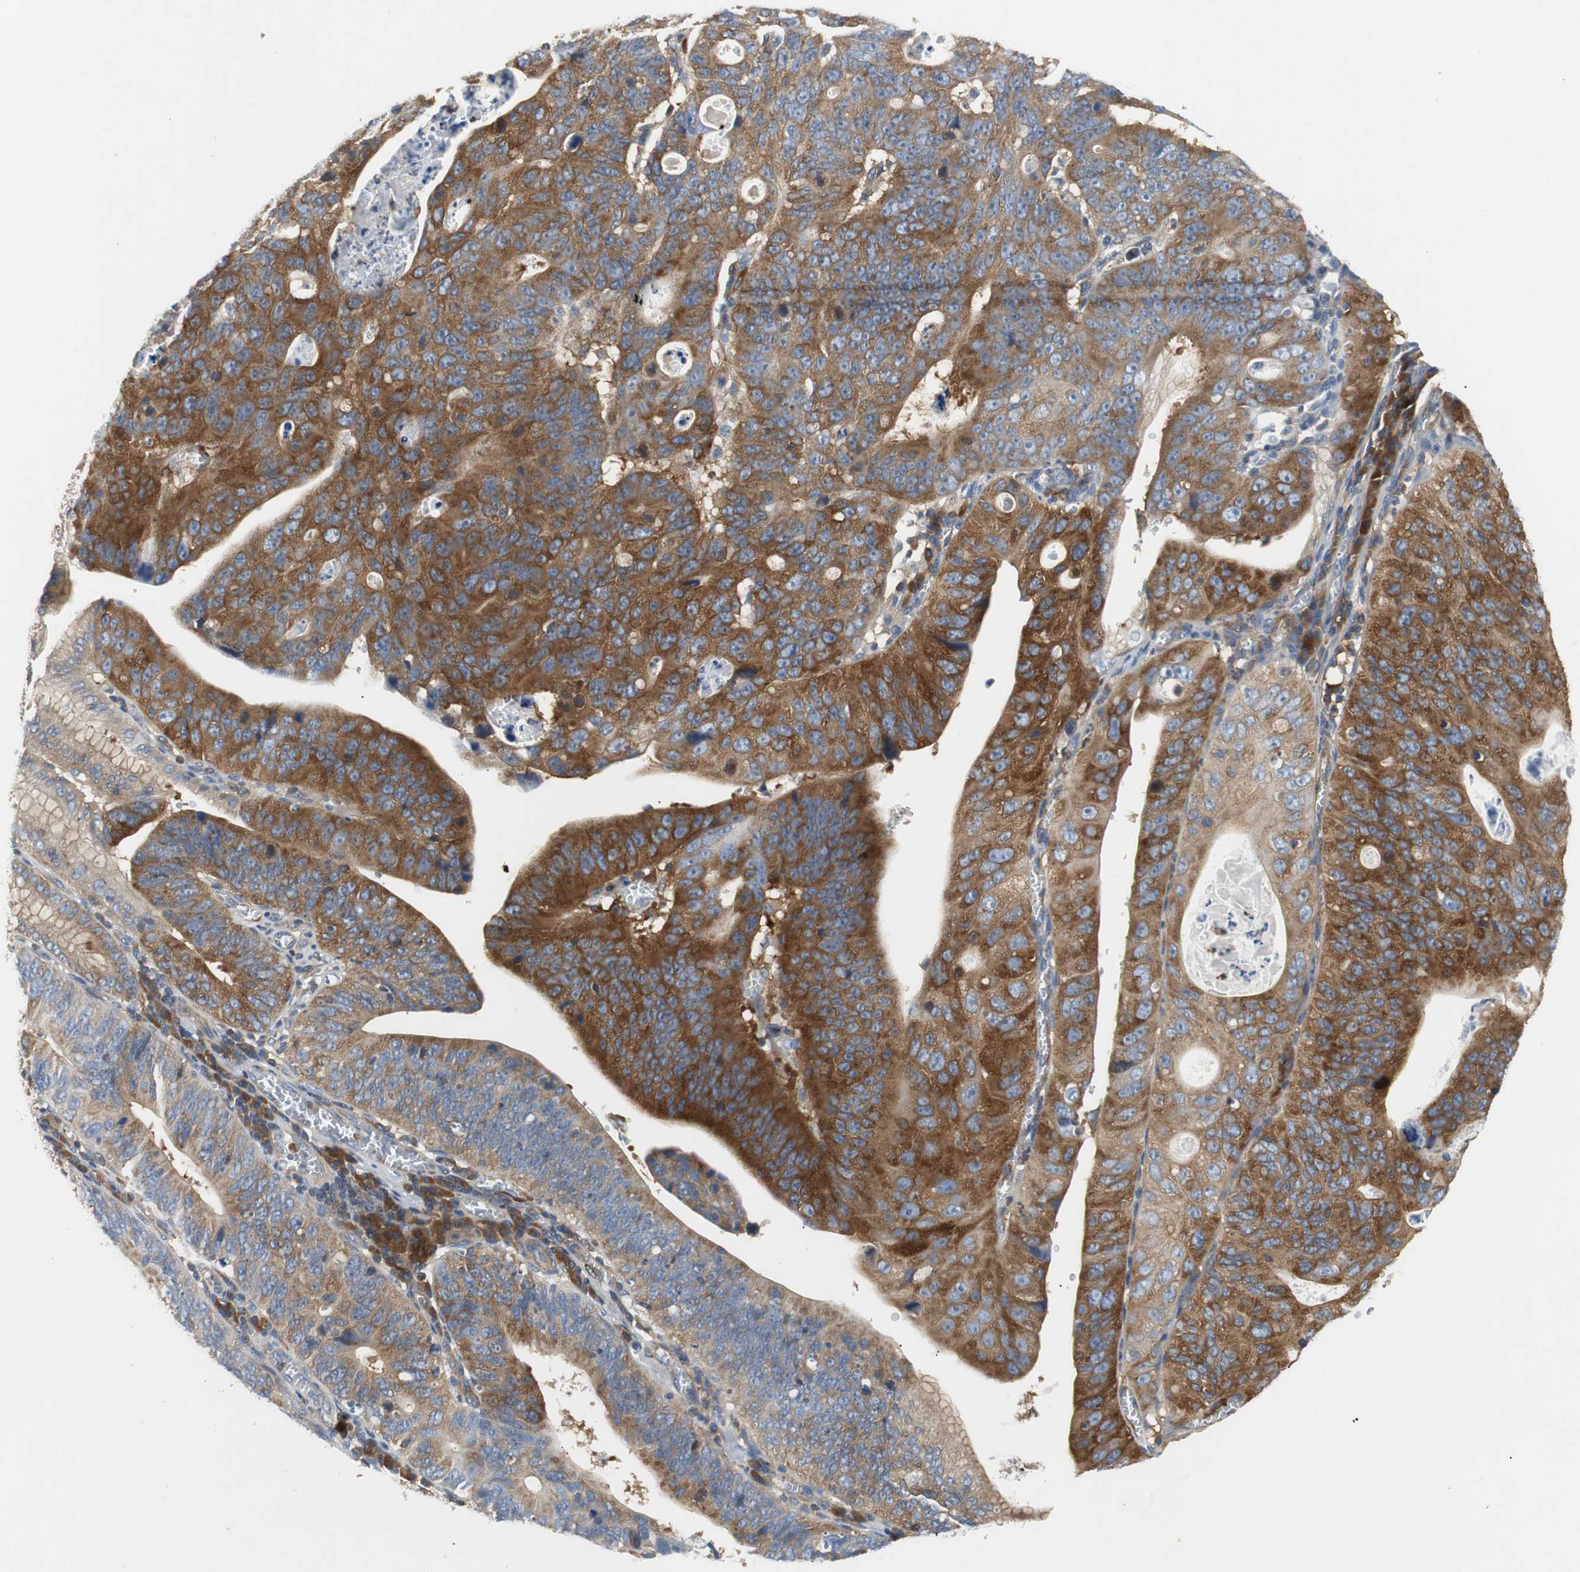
{"staining": {"intensity": "strong", "quantity": ">75%", "location": "cytoplasmic/membranous"}, "tissue": "stomach cancer", "cell_type": "Tumor cells", "image_type": "cancer", "snomed": [{"axis": "morphology", "description": "Adenocarcinoma, NOS"}, {"axis": "topography", "description": "Stomach"}], "caption": "Stomach cancer stained for a protein (brown) demonstrates strong cytoplasmic/membranous positive expression in approximately >75% of tumor cells.", "gene": "GYS1", "patient": {"sex": "male", "age": 59}}